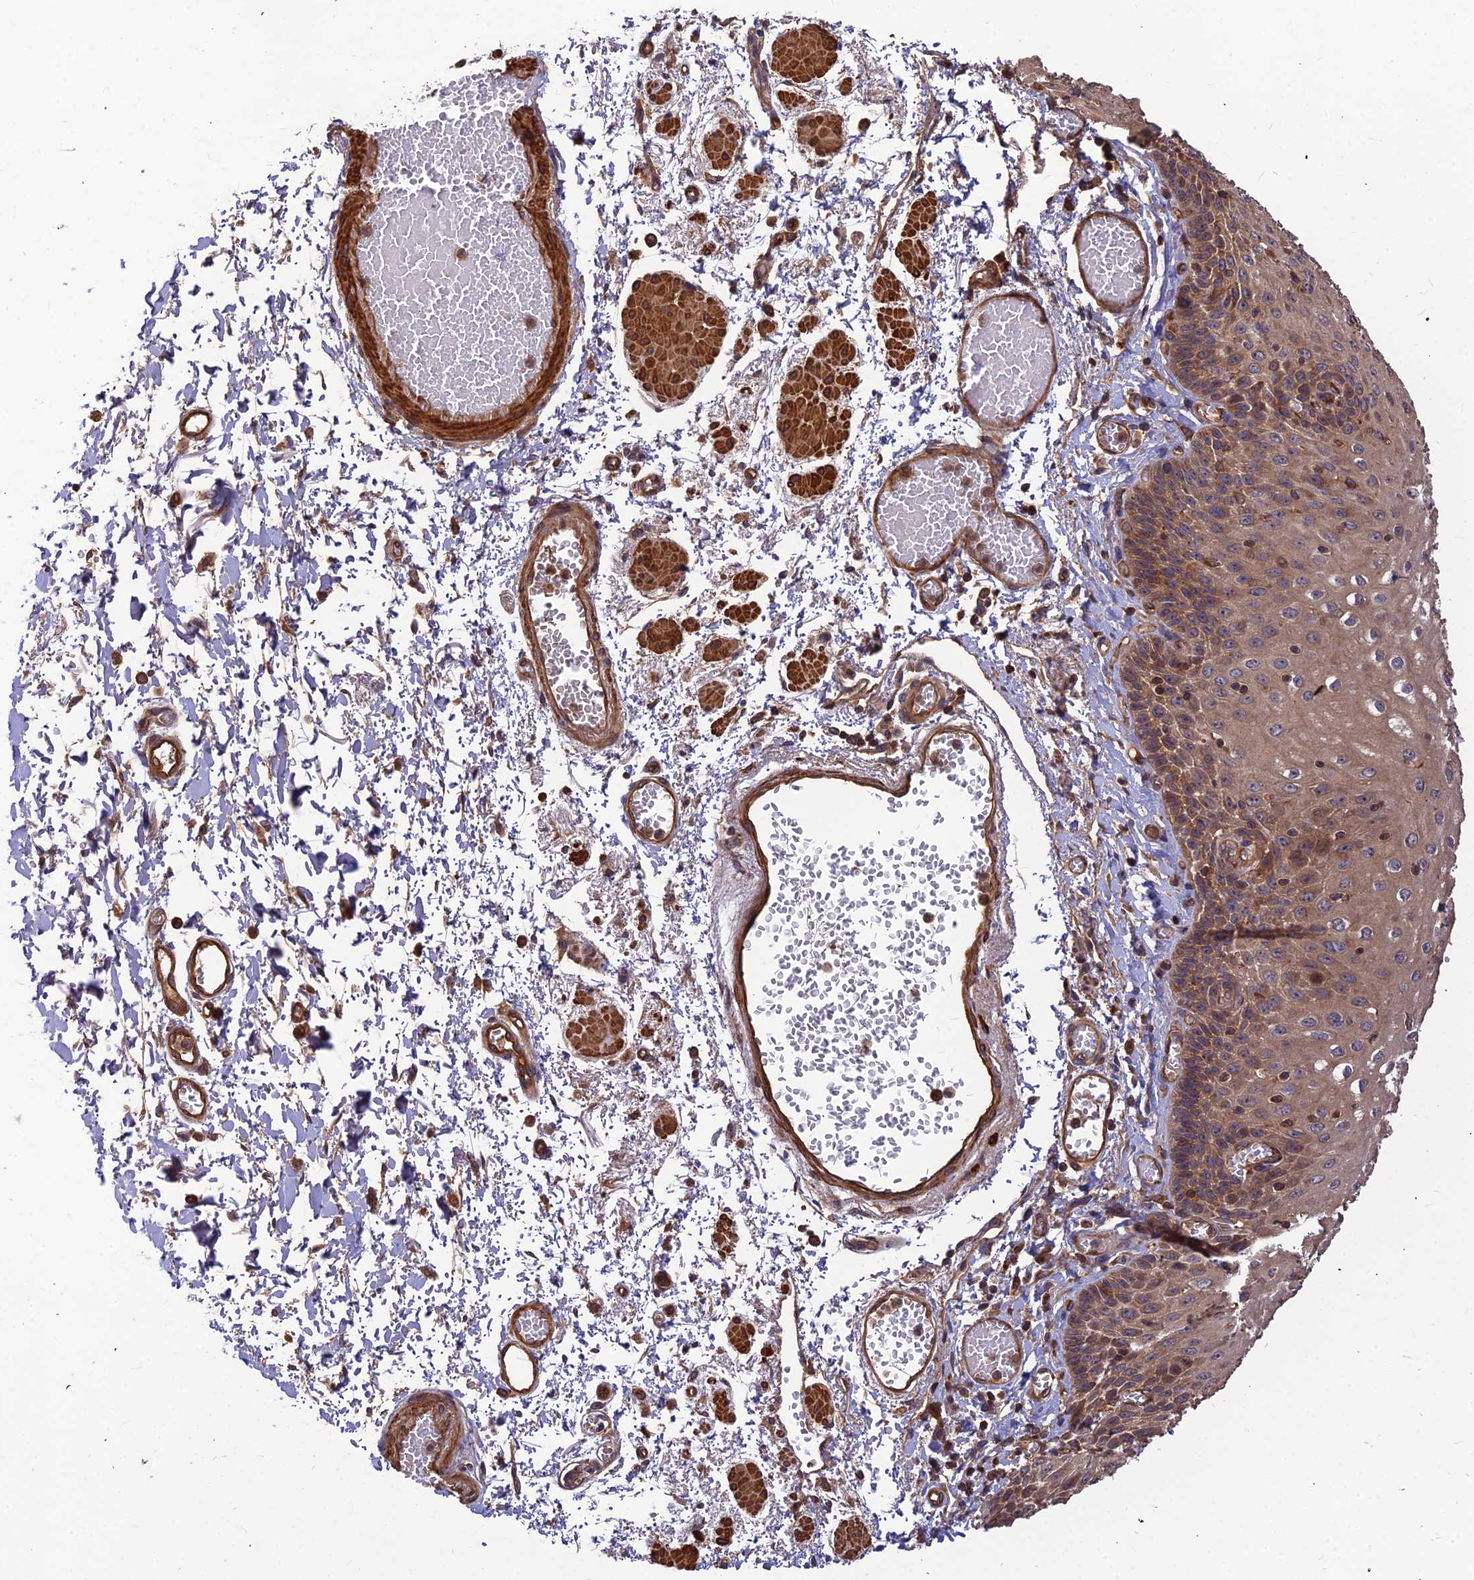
{"staining": {"intensity": "moderate", "quantity": ">75%", "location": "cytoplasmic/membranous,nuclear"}, "tissue": "esophagus", "cell_type": "Squamous epithelial cells", "image_type": "normal", "snomed": [{"axis": "morphology", "description": "Normal tissue, NOS"}, {"axis": "topography", "description": "Esophagus"}], "caption": "This micrograph demonstrates benign esophagus stained with IHC to label a protein in brown. The cytoplasmic/membranous,nuclear of squamous epithelial cells show moderate positivity for the protein. Nuclei are counter-stained blue.", "gene": "ZNF467", "patient": {"sex": "male", "age": 81}}